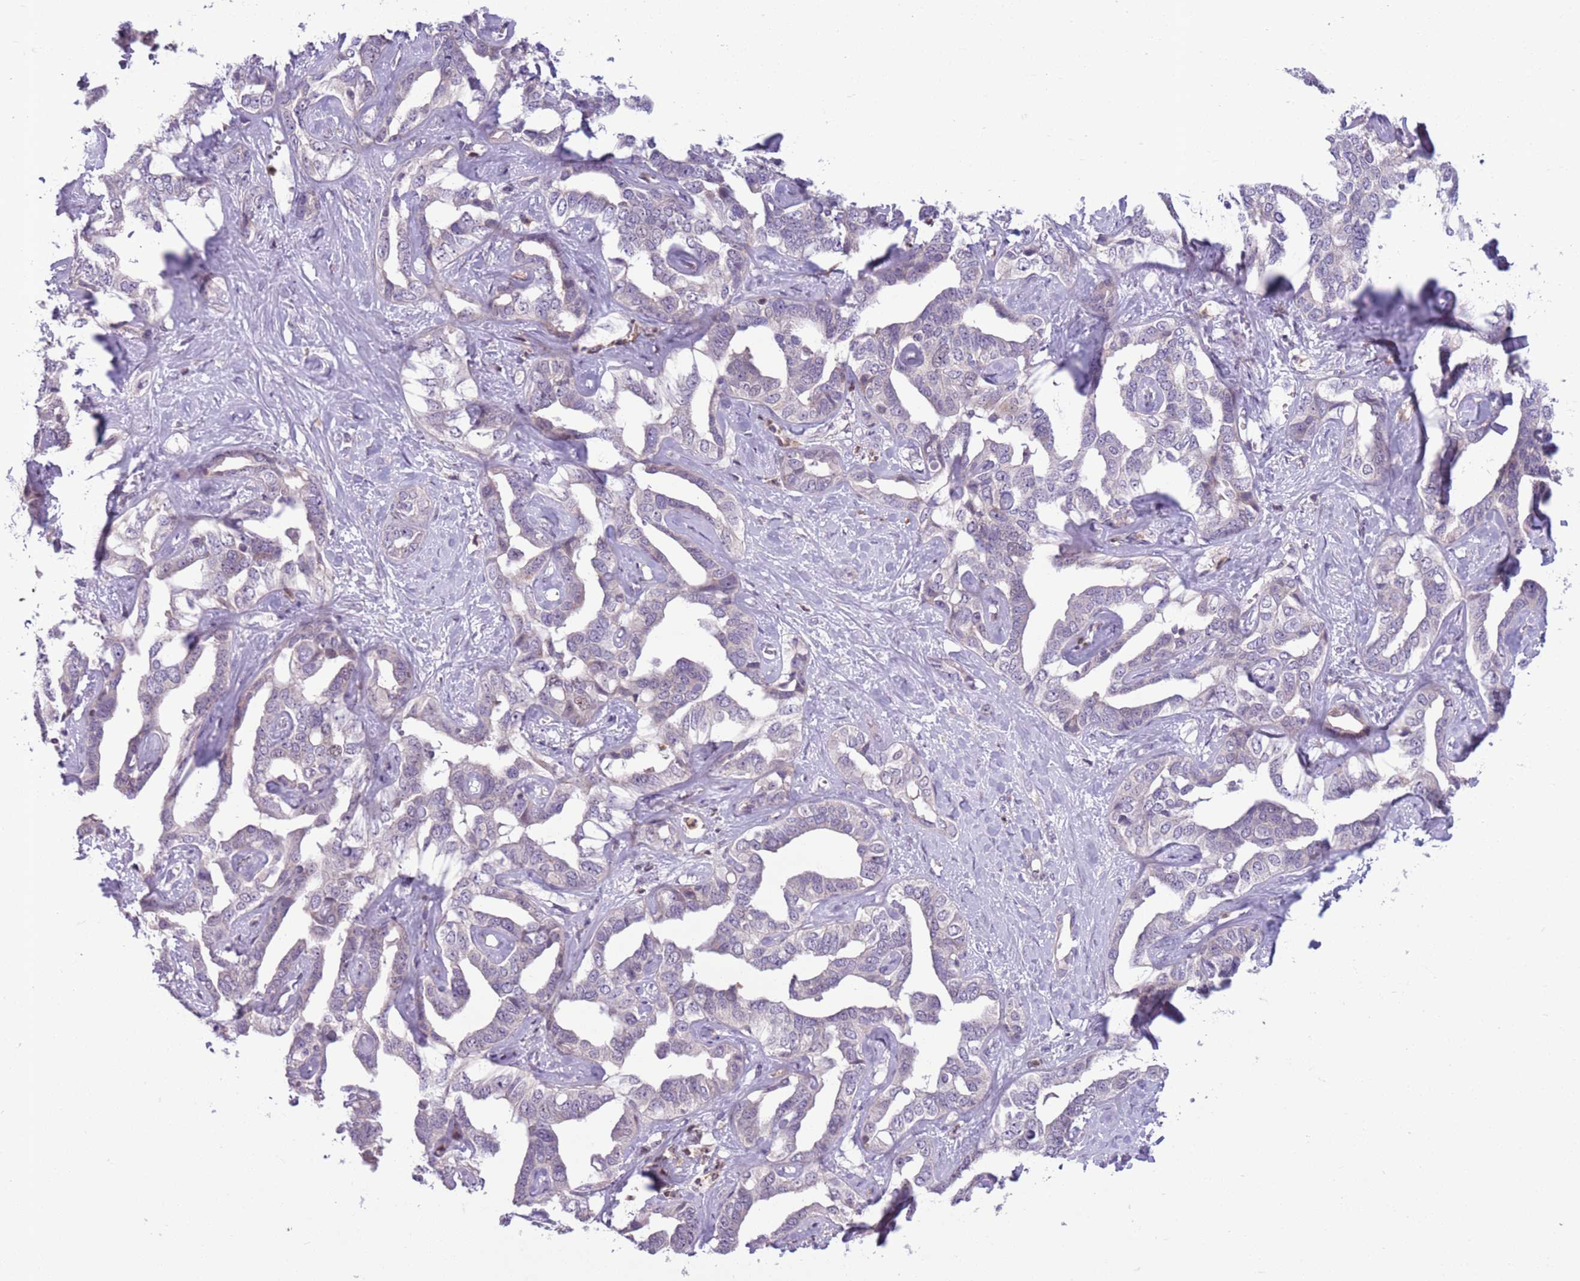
{"staining": {"intensity": "negative", "quantity": "none", "location": "none"}, "tissue": "liver cancer", "cell_type": "Tumor cells", "image_type": "cancer", "snomed": [{"axis": "morphology", "description": "Cholangiocarcinoma"}, {"axis": "topography", "description": "Liver"}], "caption": "Liver cancer was stained to show a protein in brown. There is no significant staining in tumor cells. (Immunohistochemistry, brightfield microscopy, high magnification).", "gene": "JAML", "patient": {"sex": "male", "age": 59}}